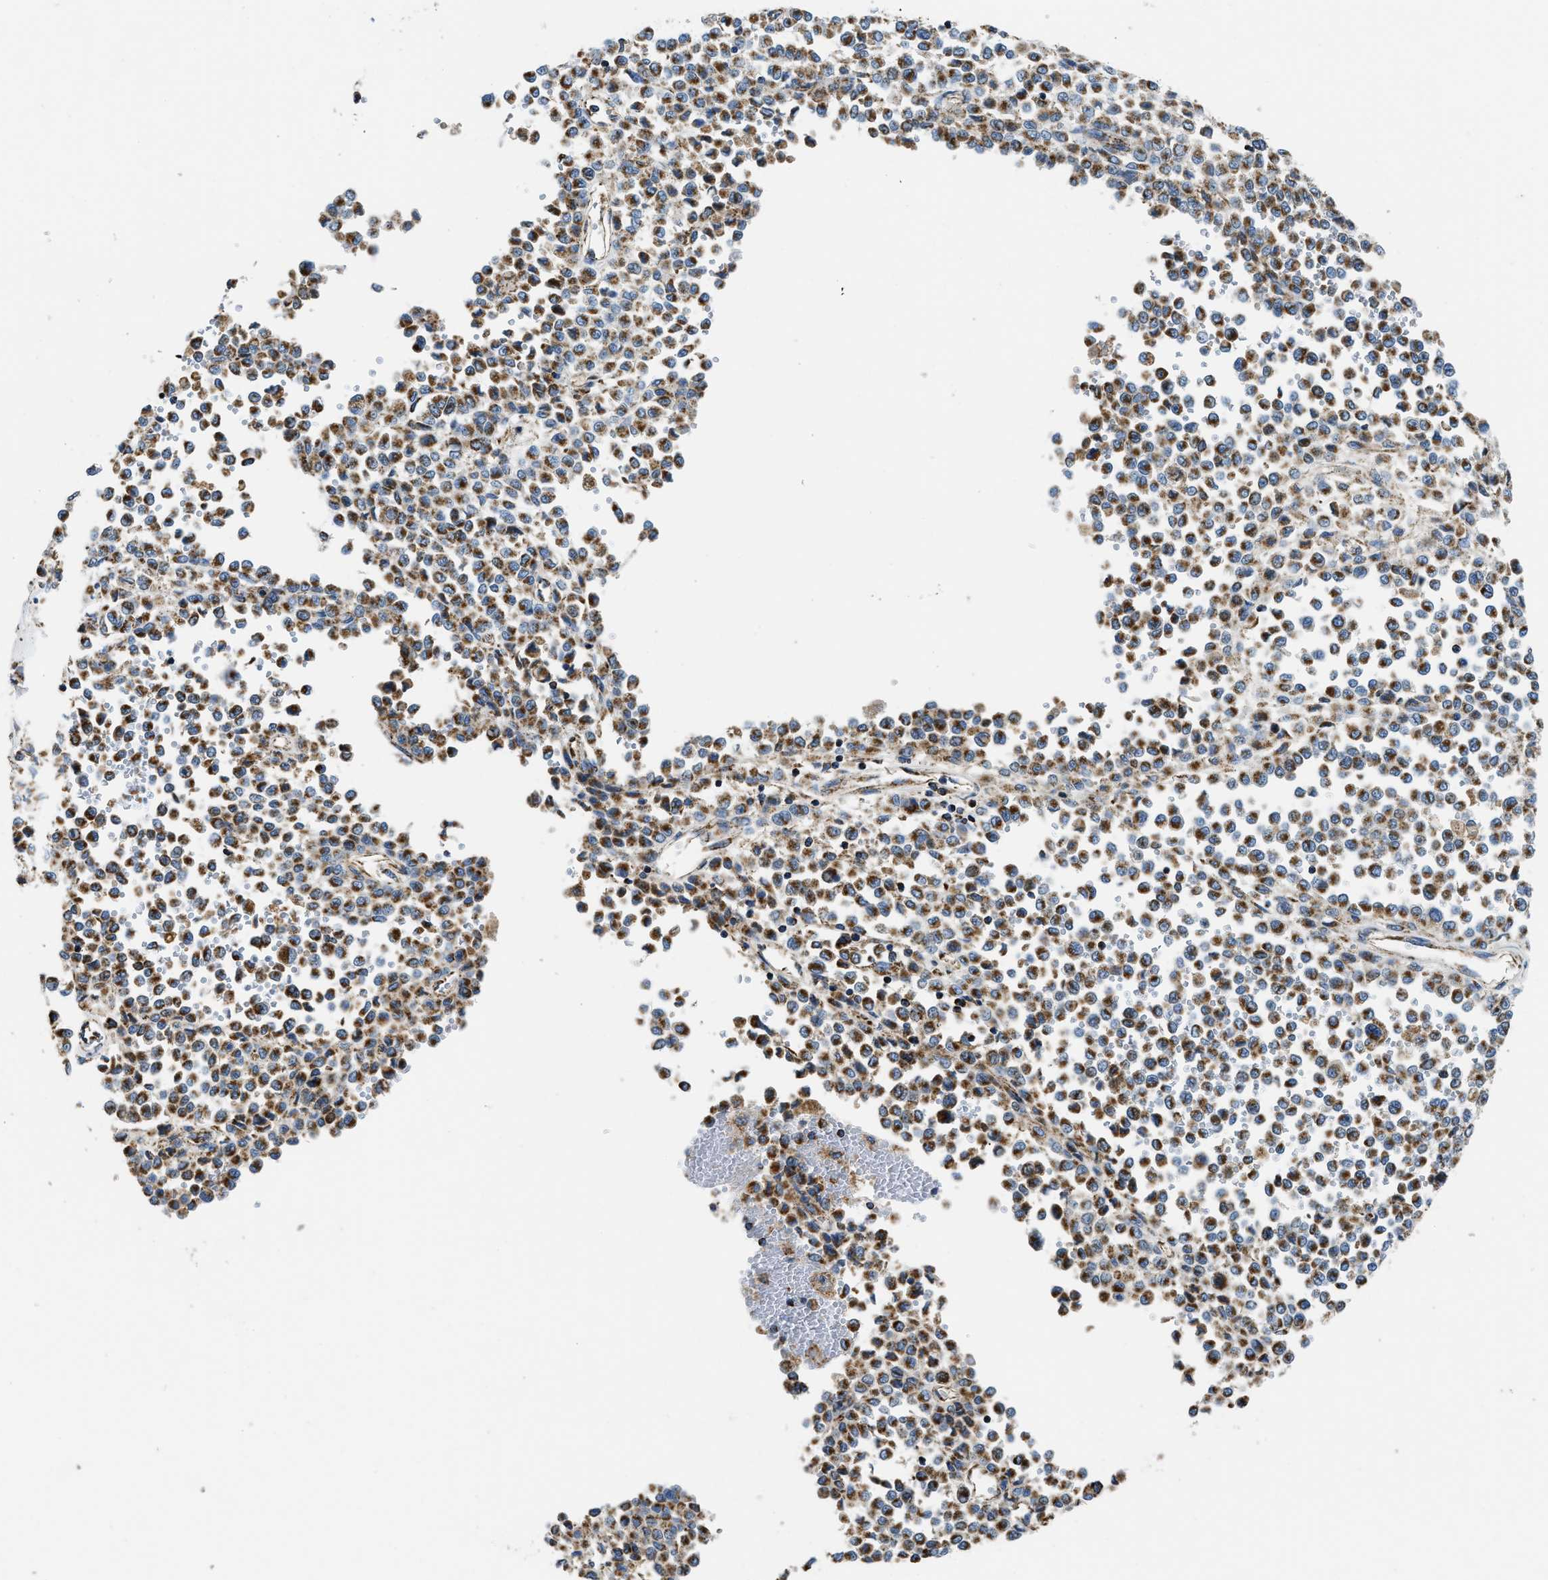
{"staining": {"intensity": "moderate", "quantity": ">75%", "location": "cytoplasmic/membranous"}, "tissue": "melanoma", "cell_type": "Tumor cells", "image_type": "cancer", "snomed": [{"axis": "morphology", "description": "Malignant melanoma, Metastatic site"}, {"axis": "topography", "description": "Pancreas"}], "caption": "This image exhibits melanoma stained with immunohistochemistry (IHC) to label a protein in brown. The cytoplasmic/membranous of tumor cells show moderate positivity for the protein. Nuclei are counter-stained blue.", "gene": "STK33", "patient": {"sex": "female", "age": 30}}